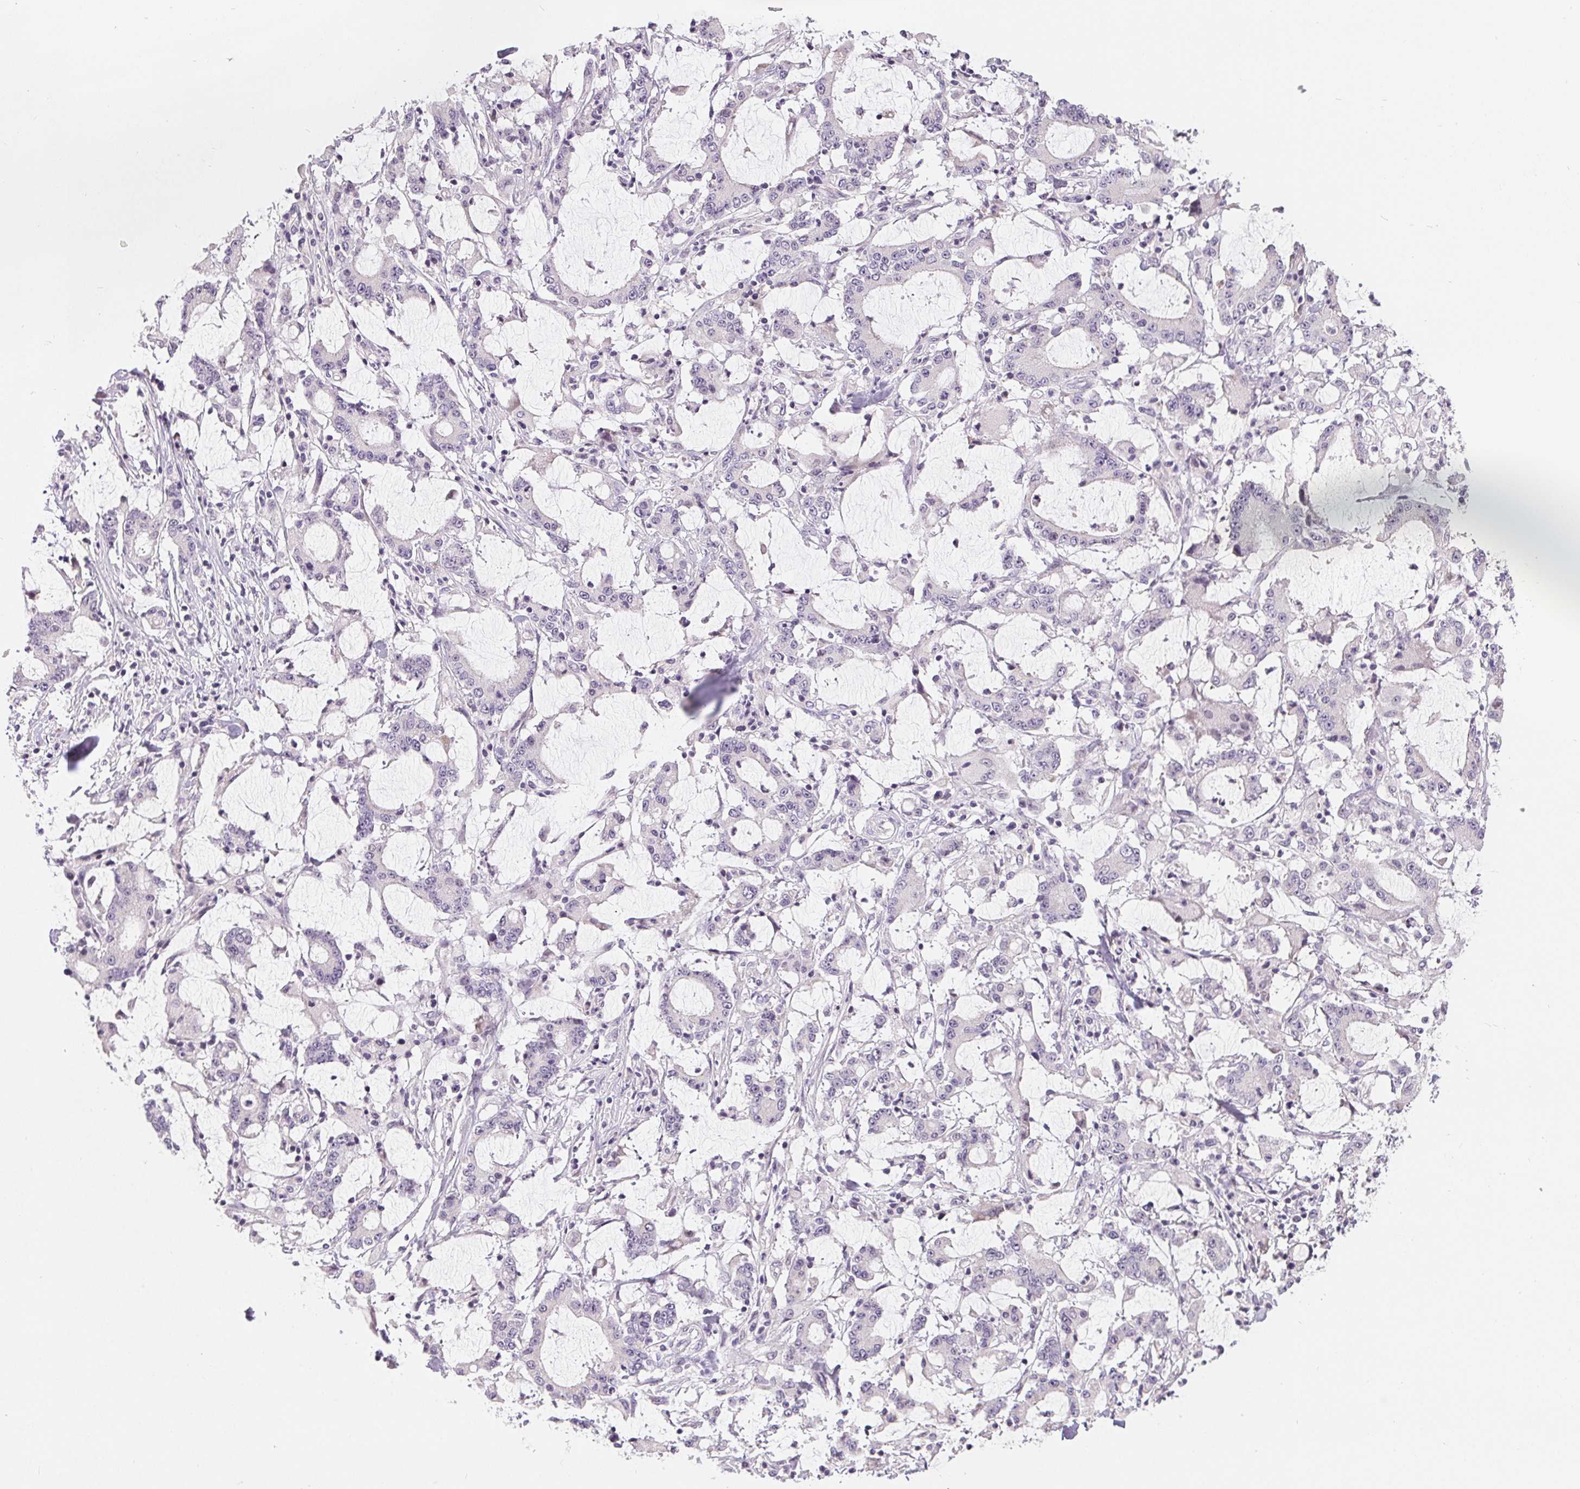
{"staining": {"intensity": "negative", "quantity": "none", "location": "none"}, "tissue": "stomach cancer", "cell_type": "Tumor cells", "image_type": "cancer", "snomed": [{"axis": "morphology", "description": "Adenocarcinoma, NOS"}, {"axis": "topography", "description": "Stomach, upper"}], "caption": "This histopathology image is of stomach adenocarcinoma stained with immunohistochemistry to label a protein in brown with the nuclei are counter-stained blue. There is no staining in tumor cells.", "gene": "LCA5L", "patient": {"sex": "male", "age": 68}}